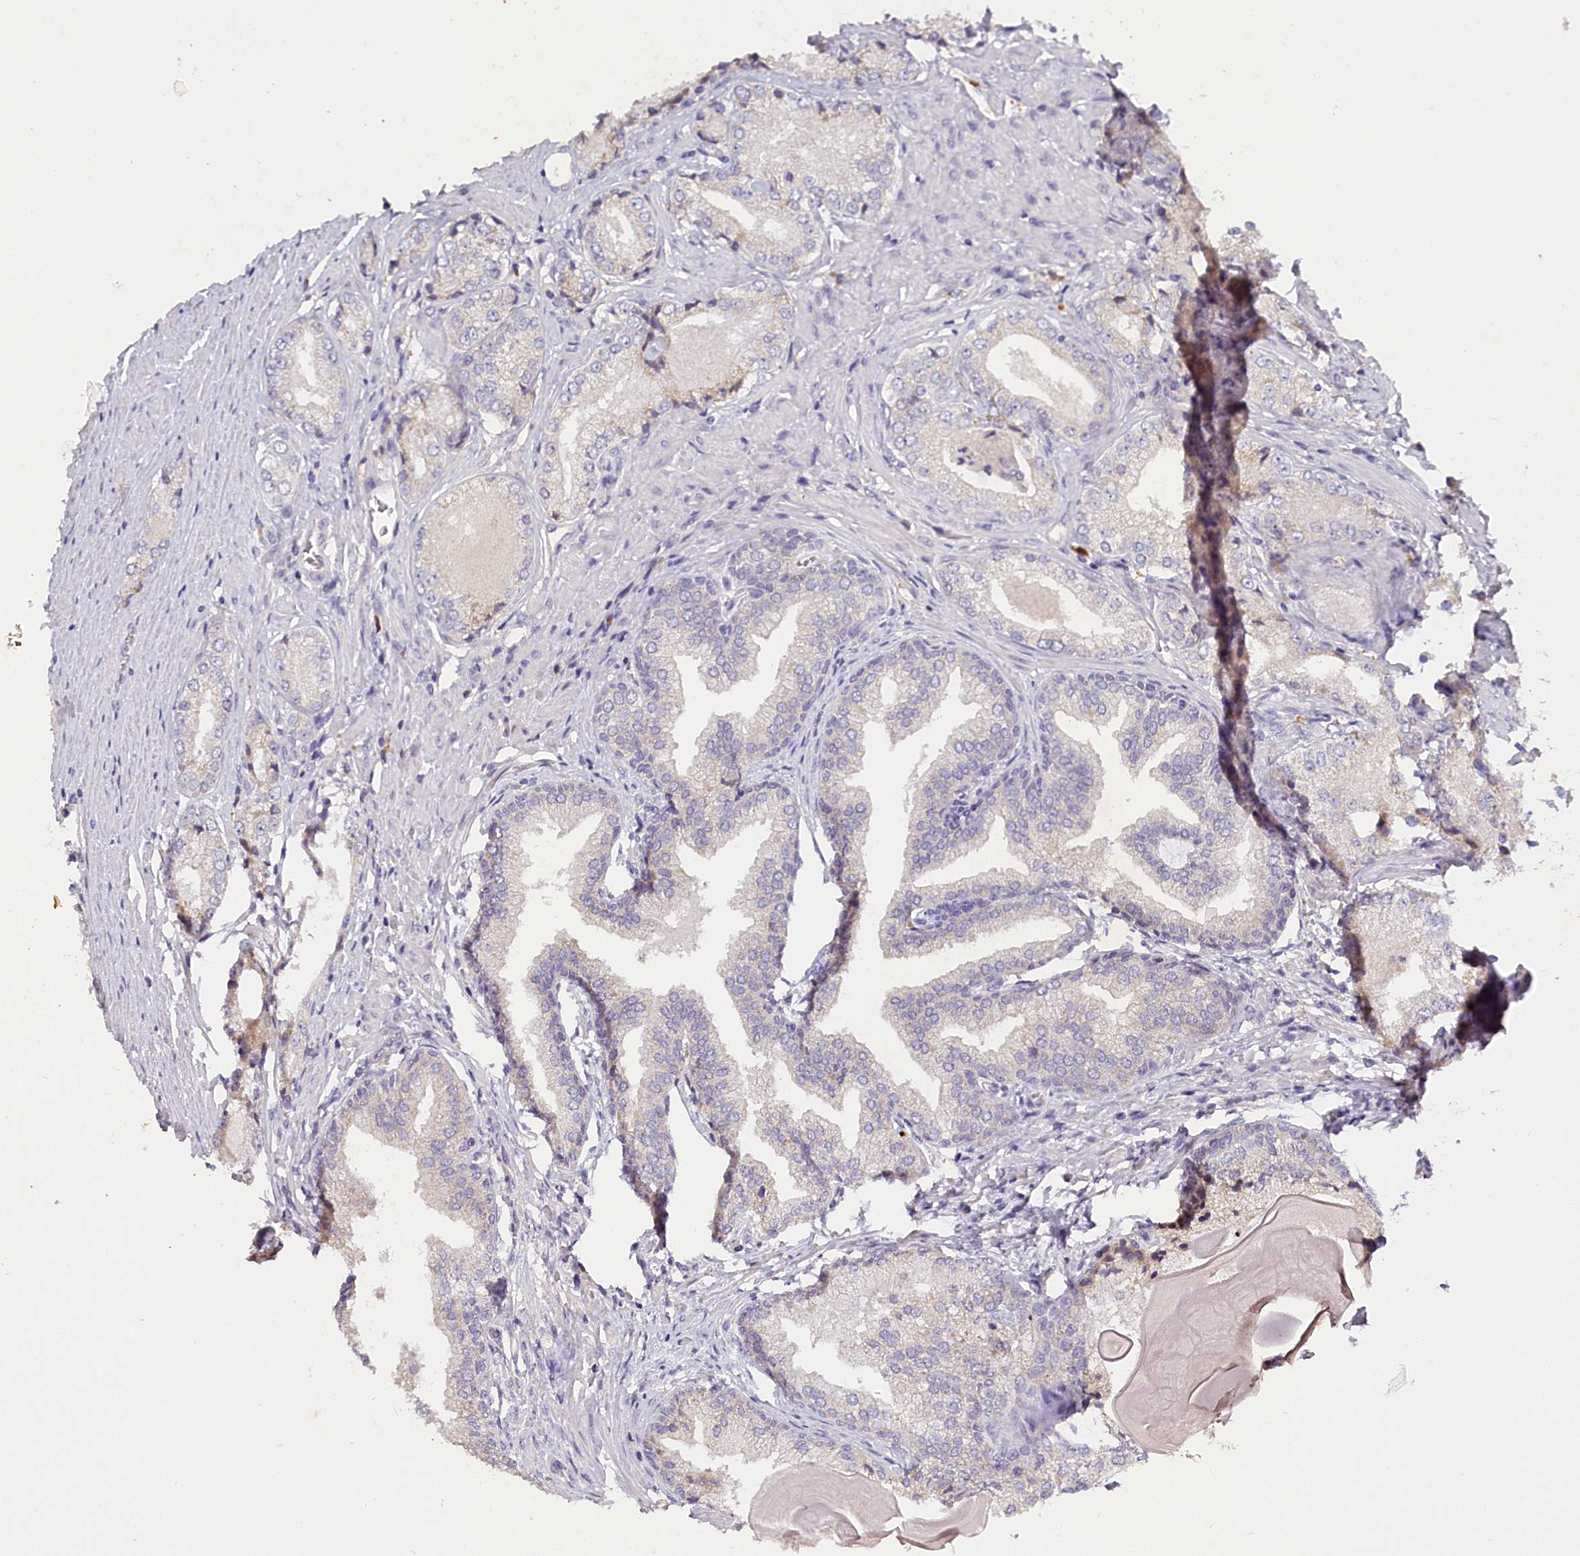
{"staining": {"intensity": "weak", "quantity": "<25%", "location": "cytoplasmic/membranous"}, "tissue": "prostate cancer", "cell_type": "Tumor cells", "image_type": "cancer", "snomed": [{"axis": "morphology", "description": "Adenocarcinoma, Low grade"}, {"axis": "topography", "description": "Prostate"}], "caption": "Immunohistochemical staining of prostate cancer (low-grade adenocarcinoma) shows no significant staining in tumor cells. The staining was performed using DAB to visualize the protein expression in brown, while the nuclei were stained in blue with hematoxylin (Magnification: 20x).", "gene": "ST7L", "patient": {"sex": "male", "age": 68}}